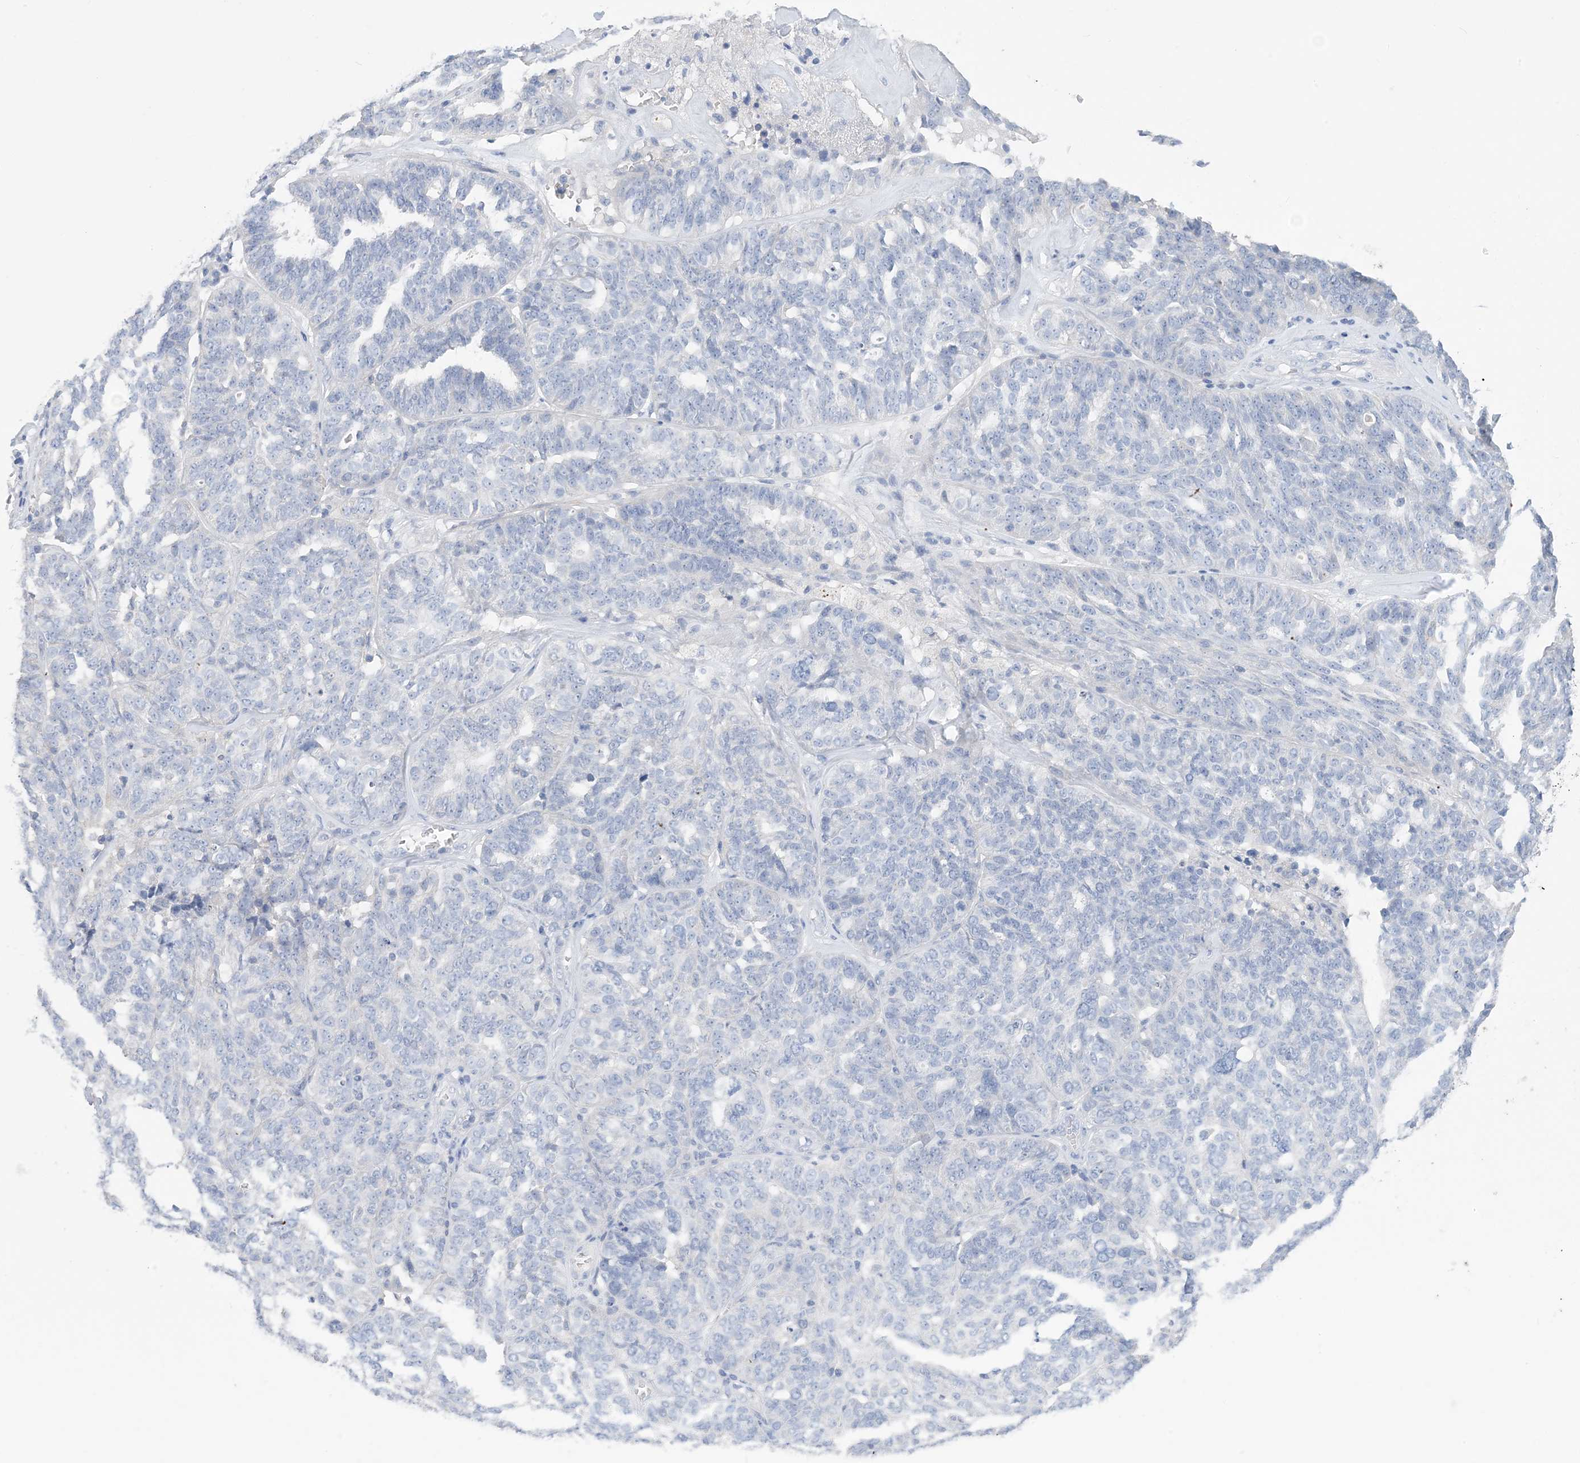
{"staining": {"intensity": "negative", "quantity": "none", "location": "none"}, "tissue": "ovarian cancer", "cell_type": "Tumor cells", "image_type": "cancer", "snomed": [{"axis": "morphology", "description": "Cystadenocarcinoma, serous, NOS"}, {"axis": "topography", "description": "Ovary"}], "caption": "Histopathology image shows no significant protein staining in tumor cells of serous cystadenocarcinoma (ovarian).", "gene": "KPRP", "patient": {"sex": "female", "age": 59}}